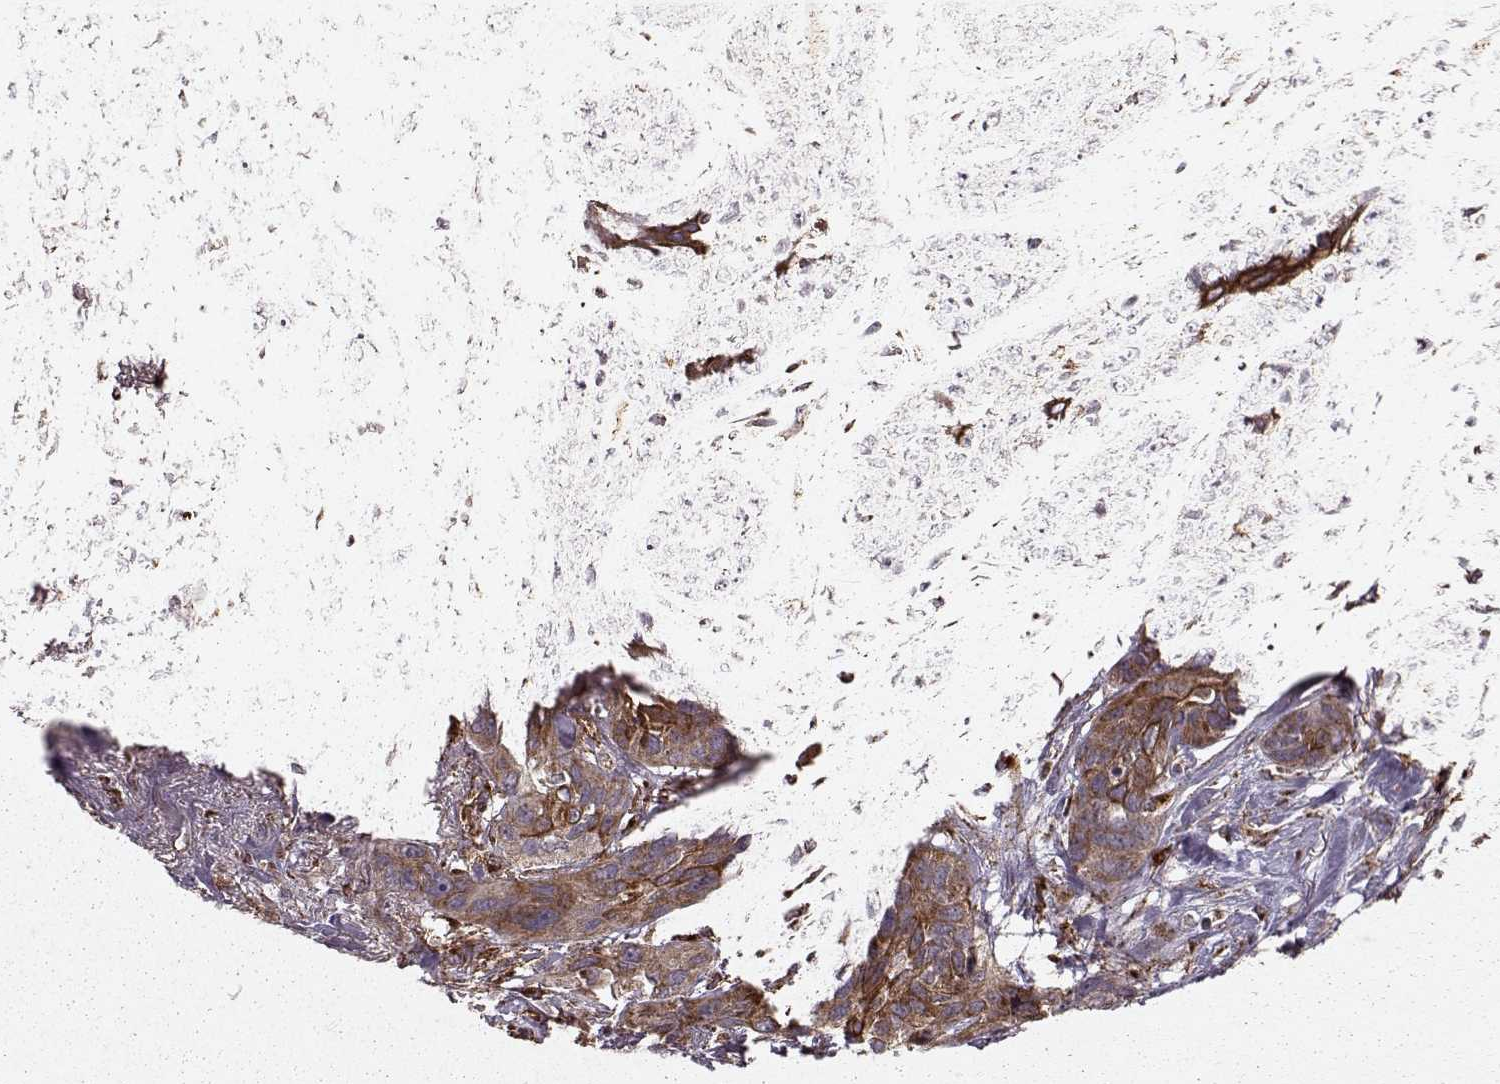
{"staining": {"intensity": "moderate", "quantity": ">75%", "location": "cytoplasmic/membranous"}, "tissue": "lung cancer", "cell_type": "Tumor cells", "image_type": "cancer", "snomed": [{"axis": "morphology", "description": "Squamous cell carcinoma, NOS"}, {"axis": "topography", "description": "Lung"}], "caption": "Immunohistochemical staining of lung squamous cell carcinoma exhibits medium levels of moderate cytoplasmic/membranous protein positivity in about >75% of tumor cells. (DAB IHC with brightfield microscopy, high magnification).", "gene": "FXN", "patient": {"sex": "female", "age": 70}}